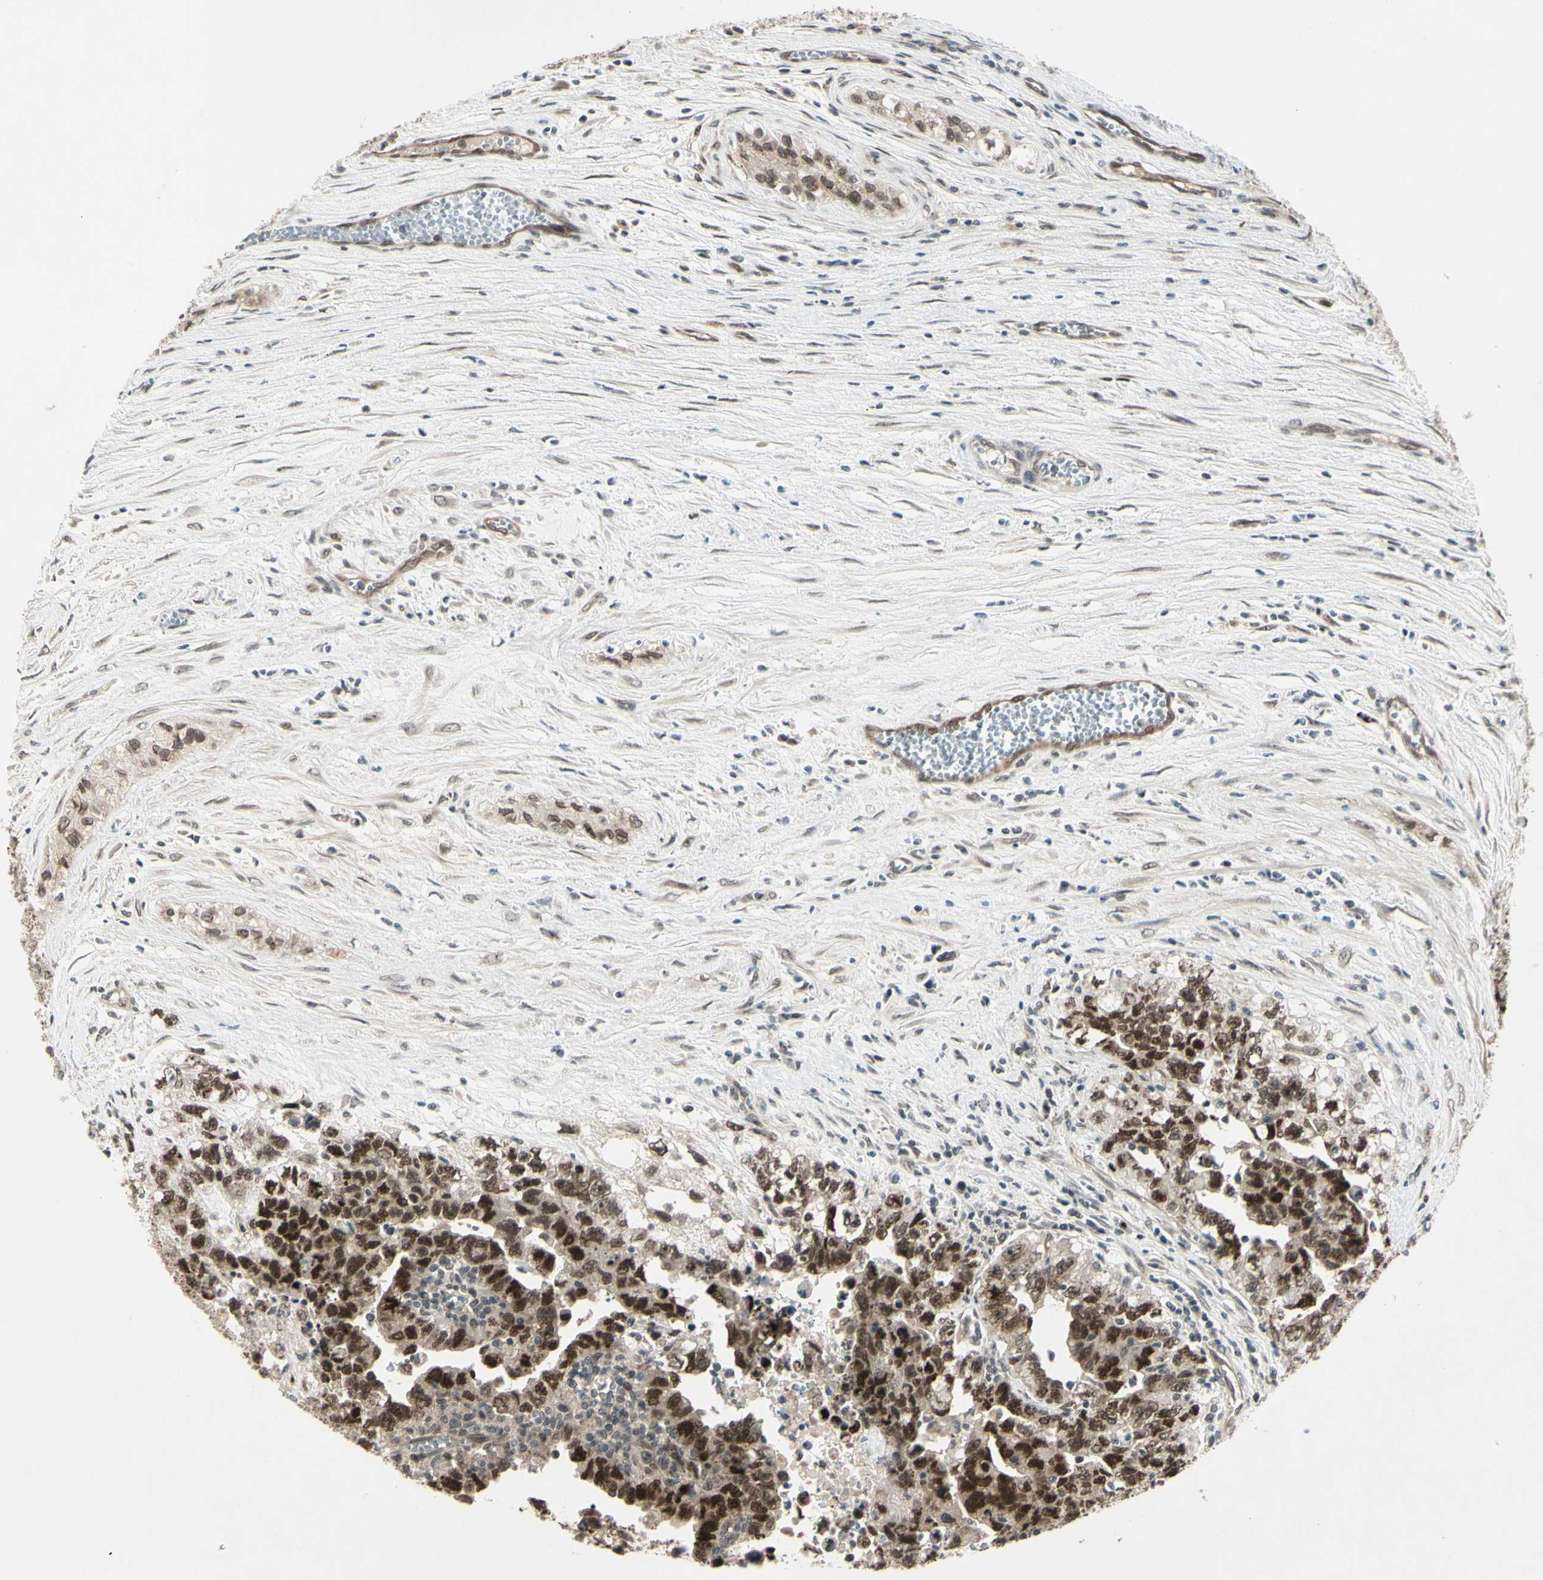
{"staining": {"intensity": "strong", "quantity": "25%-75%", "location": "cytoplasmic/membranous,nuclear"}, "tissue": "testis cancer", "cell_type": "Tumor cells", "image_type": "cancer", "snomed": [{"axis": "morphology", "description": "Carcinoma, Embryonal, NOS"}, {"axis": "topography", "description": "Testis"}], "caption": "Immunohistochemistry (IHC) image of neoplastic tissue: testis cancer stained using immunohistochemistry (IHC) reveals high levels of strong protein expression localized specifically in the cytoplasmic/membranous and nuclear of tumor cells, appearing as a cytoplasmic/membranous and nuclear brown color.", "gene": "MLF2", "patient": {"sex": "male", "age": 28}}